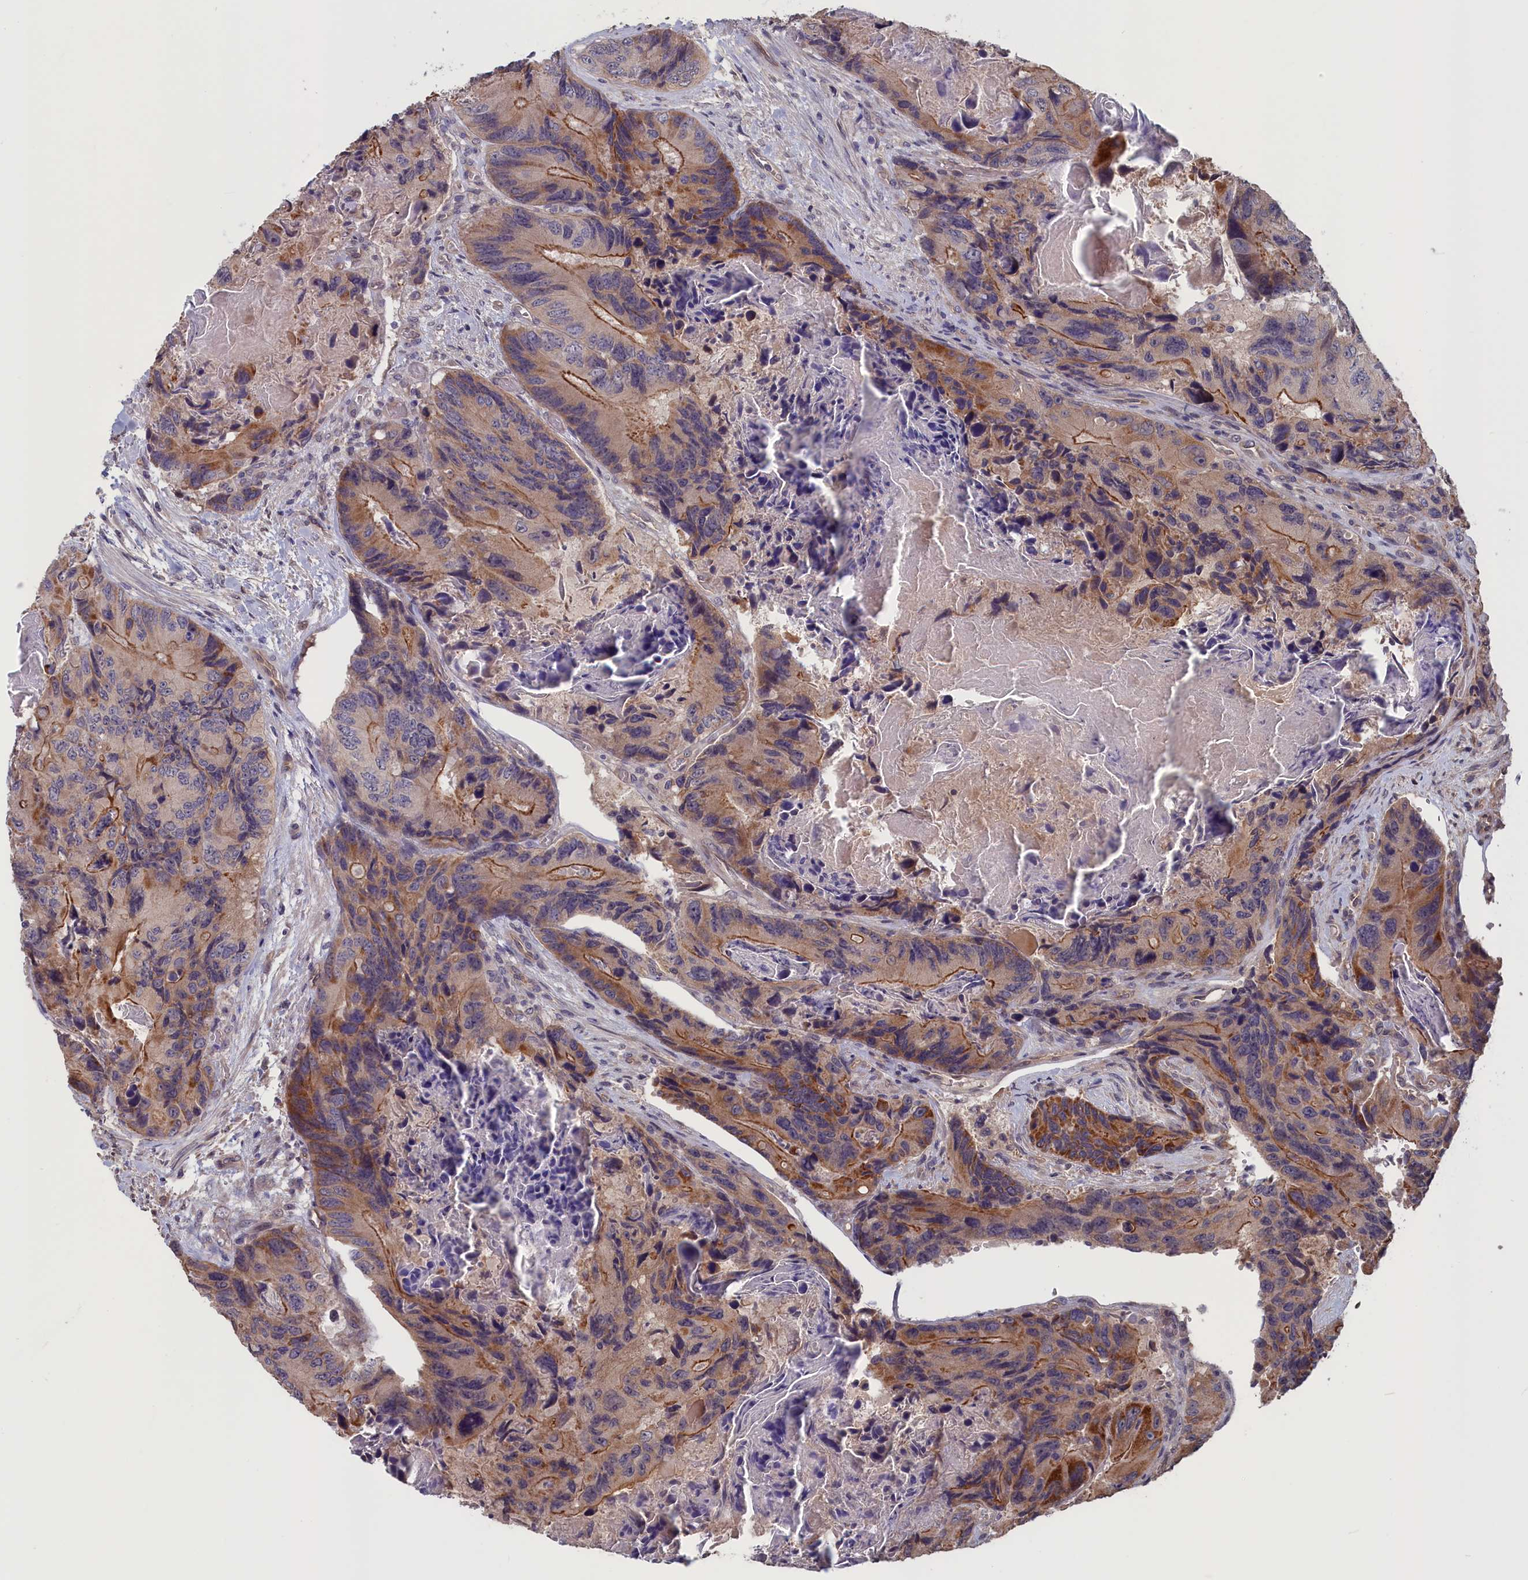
{"staining": {"intensity": "moderate", "quantity": "25%-75%", "location": "cytoplasmic/membranous"}, "tissue": "colorectal cancer", "cell_type": "Tumor cells", "image_type": "cancer", "snomed": [{"axis": "morphology", "description": "Adenocarcinoma, NOS"}, {"axis": "topography", "description": "Colon"}], "caption": "Immunohistochemistry (DAB) staining of colorectal cancer (adenocarcinoma) displays moderate cytoplasmic/membranous protein expression in about 25%-75% of tumor cells.", "gene": "PLP2", "patient": {"sex": "male", "age": 84}}